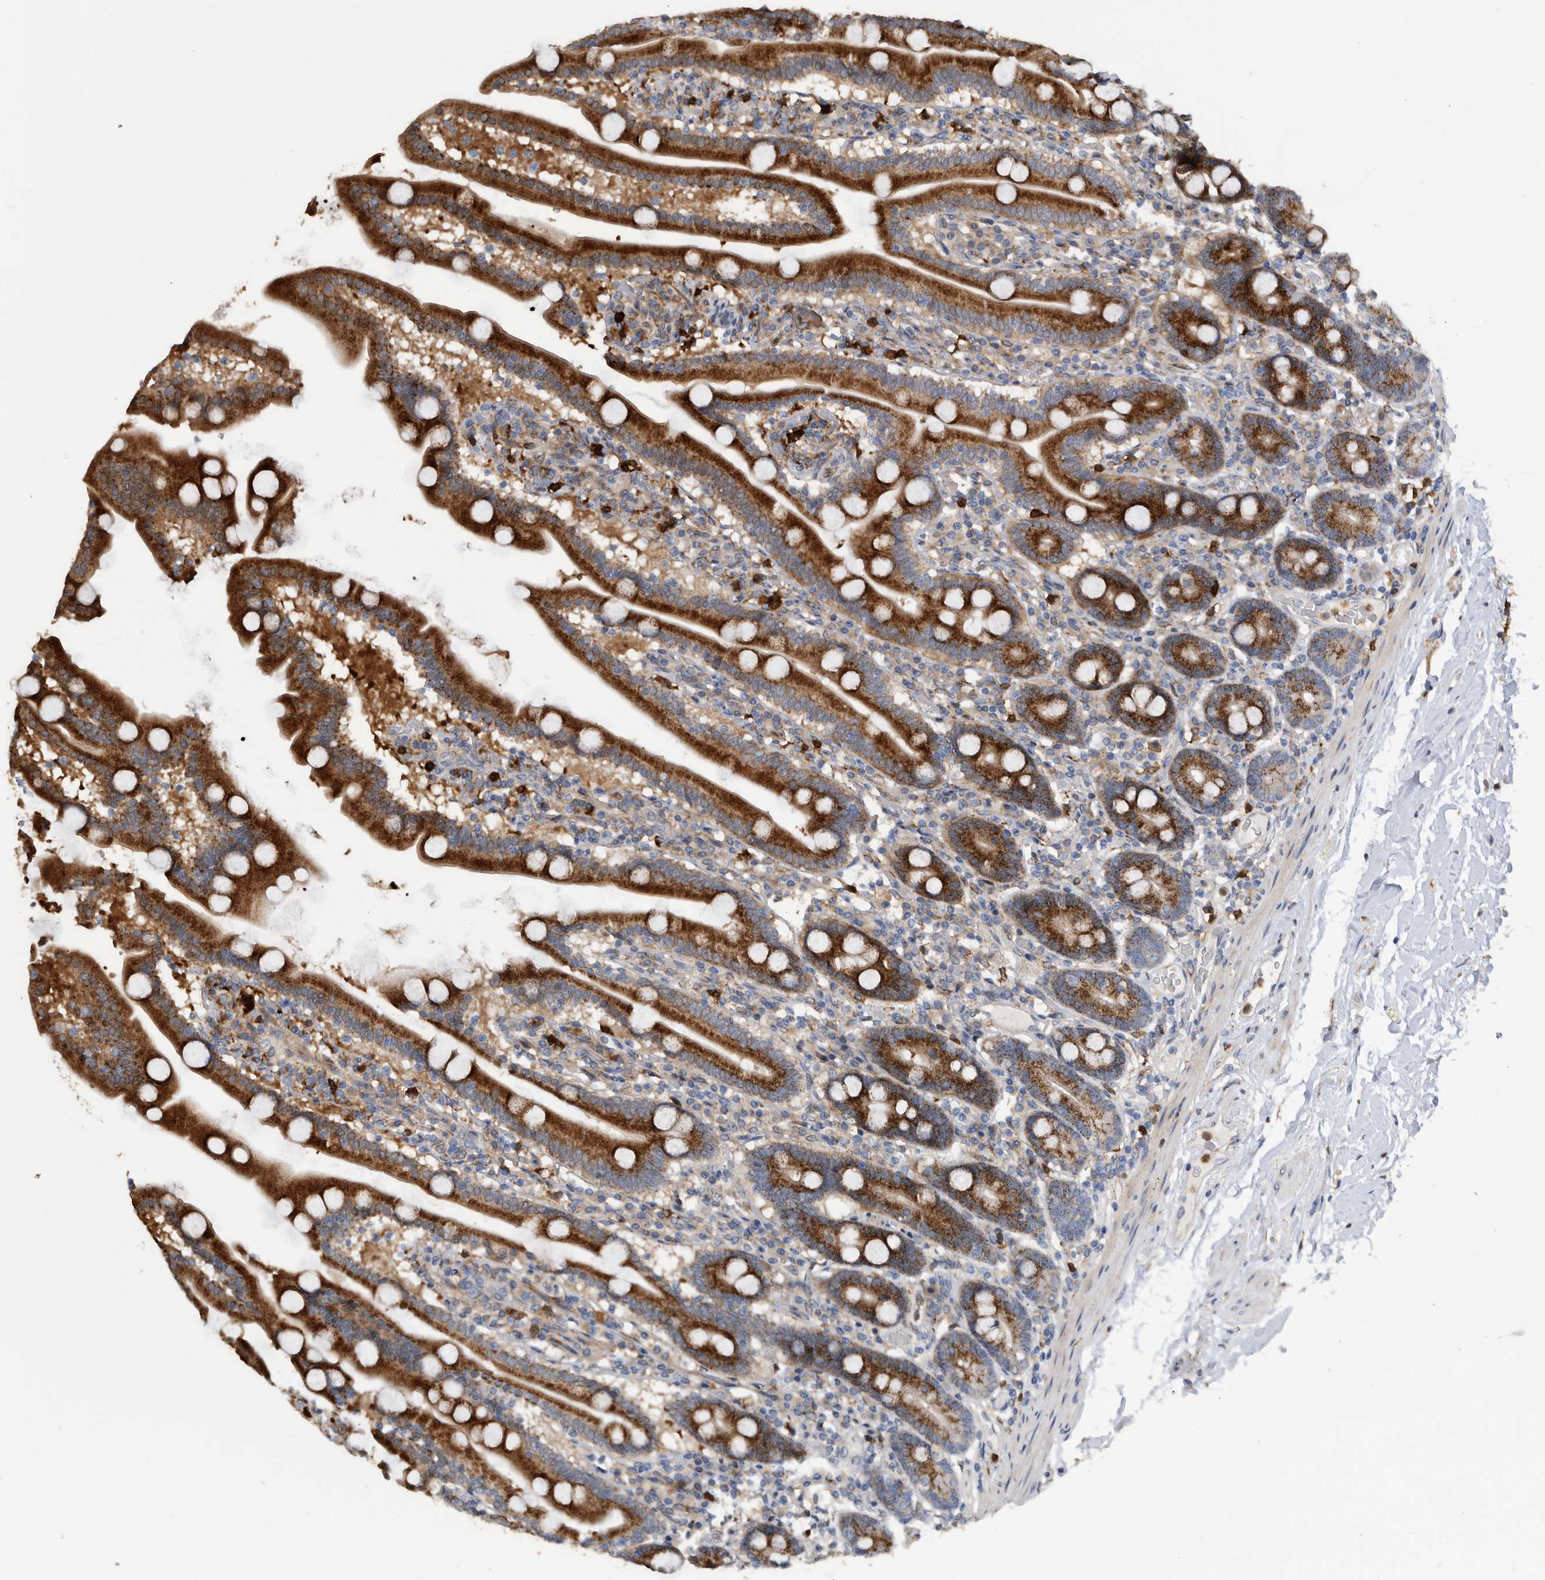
{"staining": {"intensity": "strong", "quantity": ">75%", "location": "cytoplasmic/membranous"}, "tissue": "duodenum", "cell_type": "Glandular cells", "image_type": "normal", "snomed": [{"axis": "morphology", "description": "Normal tissue, NOS"}, {"axis": "topography", "description": "Duodenum"}], "caption": "Duodenum stained with a brown dye exhibits strong cytoplasmic/membranous positive positivity in approximately >75% of glandular cells.", "gene": "CRISPLD2", "patient": {"sex": "male", "age": 55}}